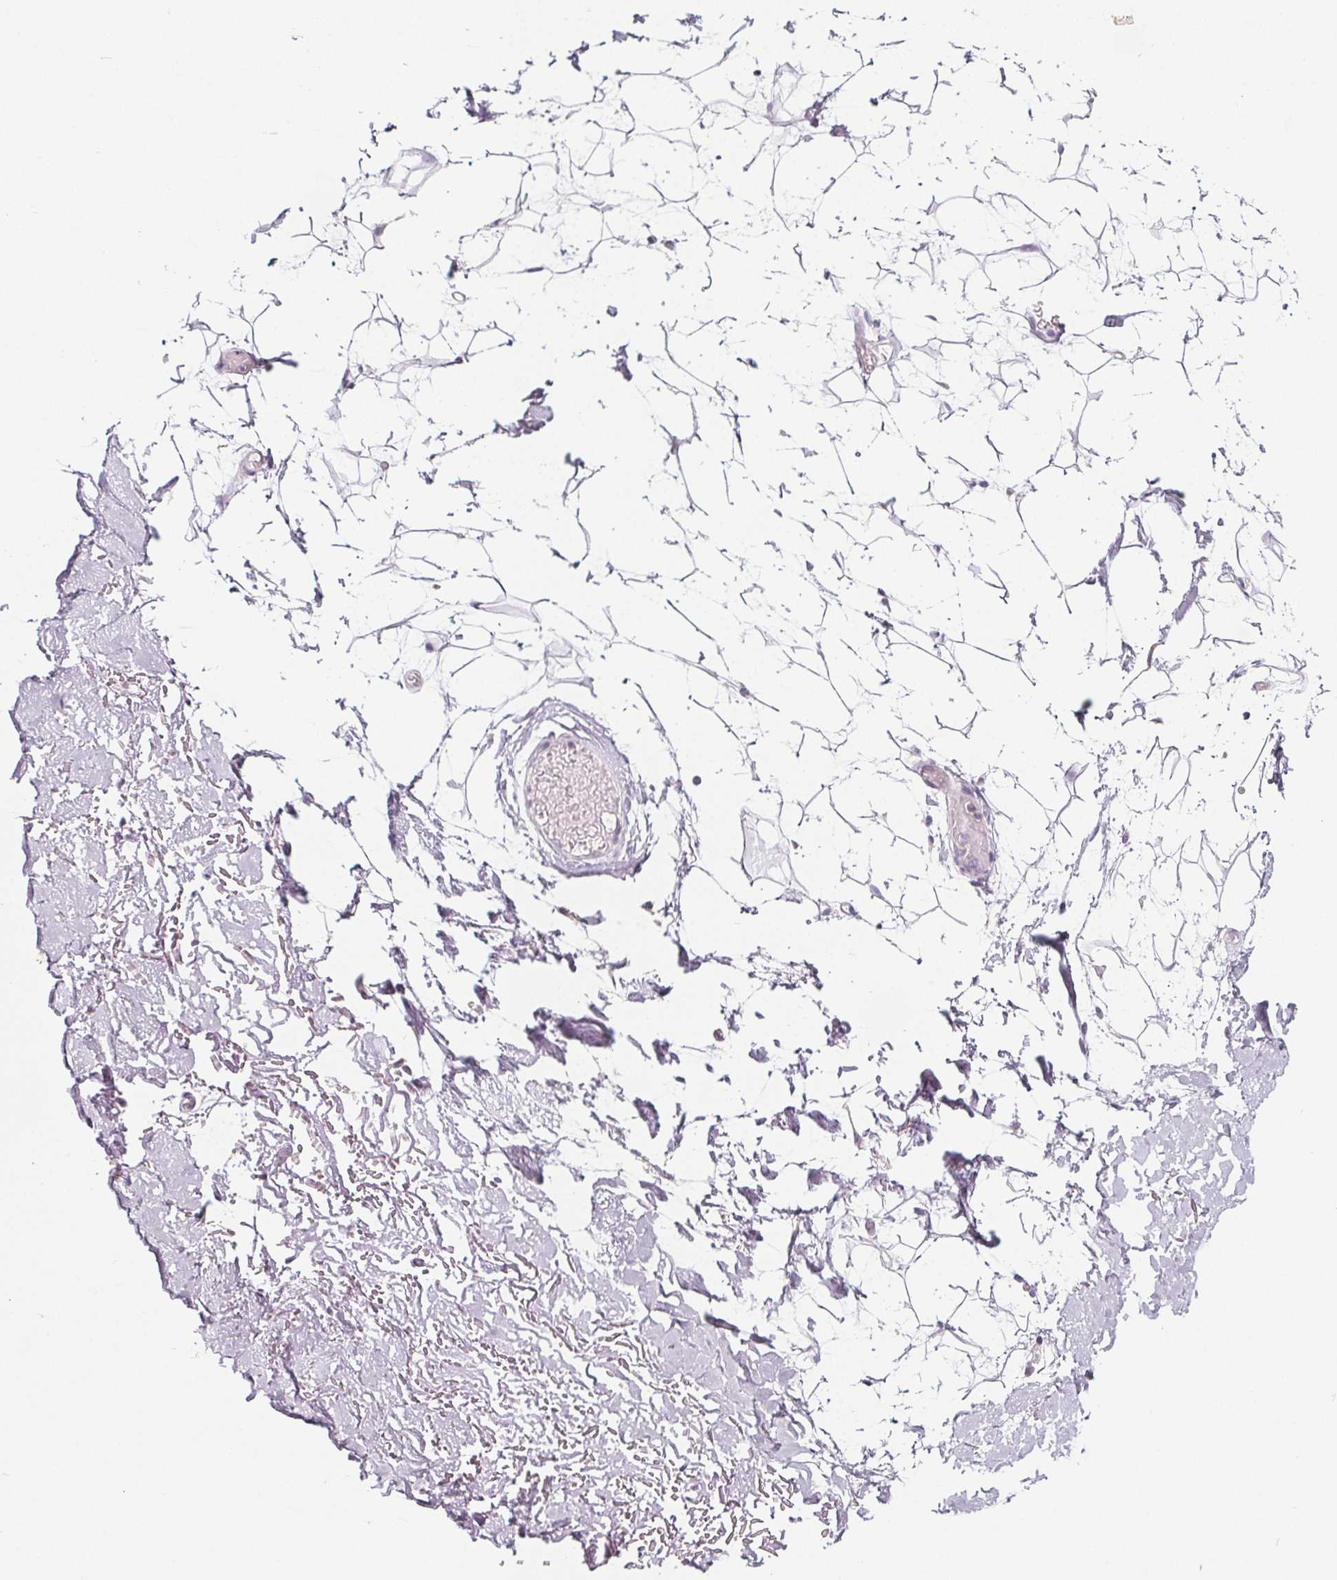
{"staining": {"intensity": "negative", "quantity": "none", "location": "none"}, "tissue": "adipose tissue", "cell_type": "Adipocytes", "image_type": "normal", "snomed": [{"axis": "morphology", "description": "Normal tissue, NOS"}, {"axis": "topography", "description": "Anal"}, {"axis": "topography", "description": "Peripheral nerve tissue"}], "caption": "The micrograph exhibits no staining of adipocytes in benign adipose tissue.", "gene": "IL17C", "patient": {"sex": "male", "age": 78}}